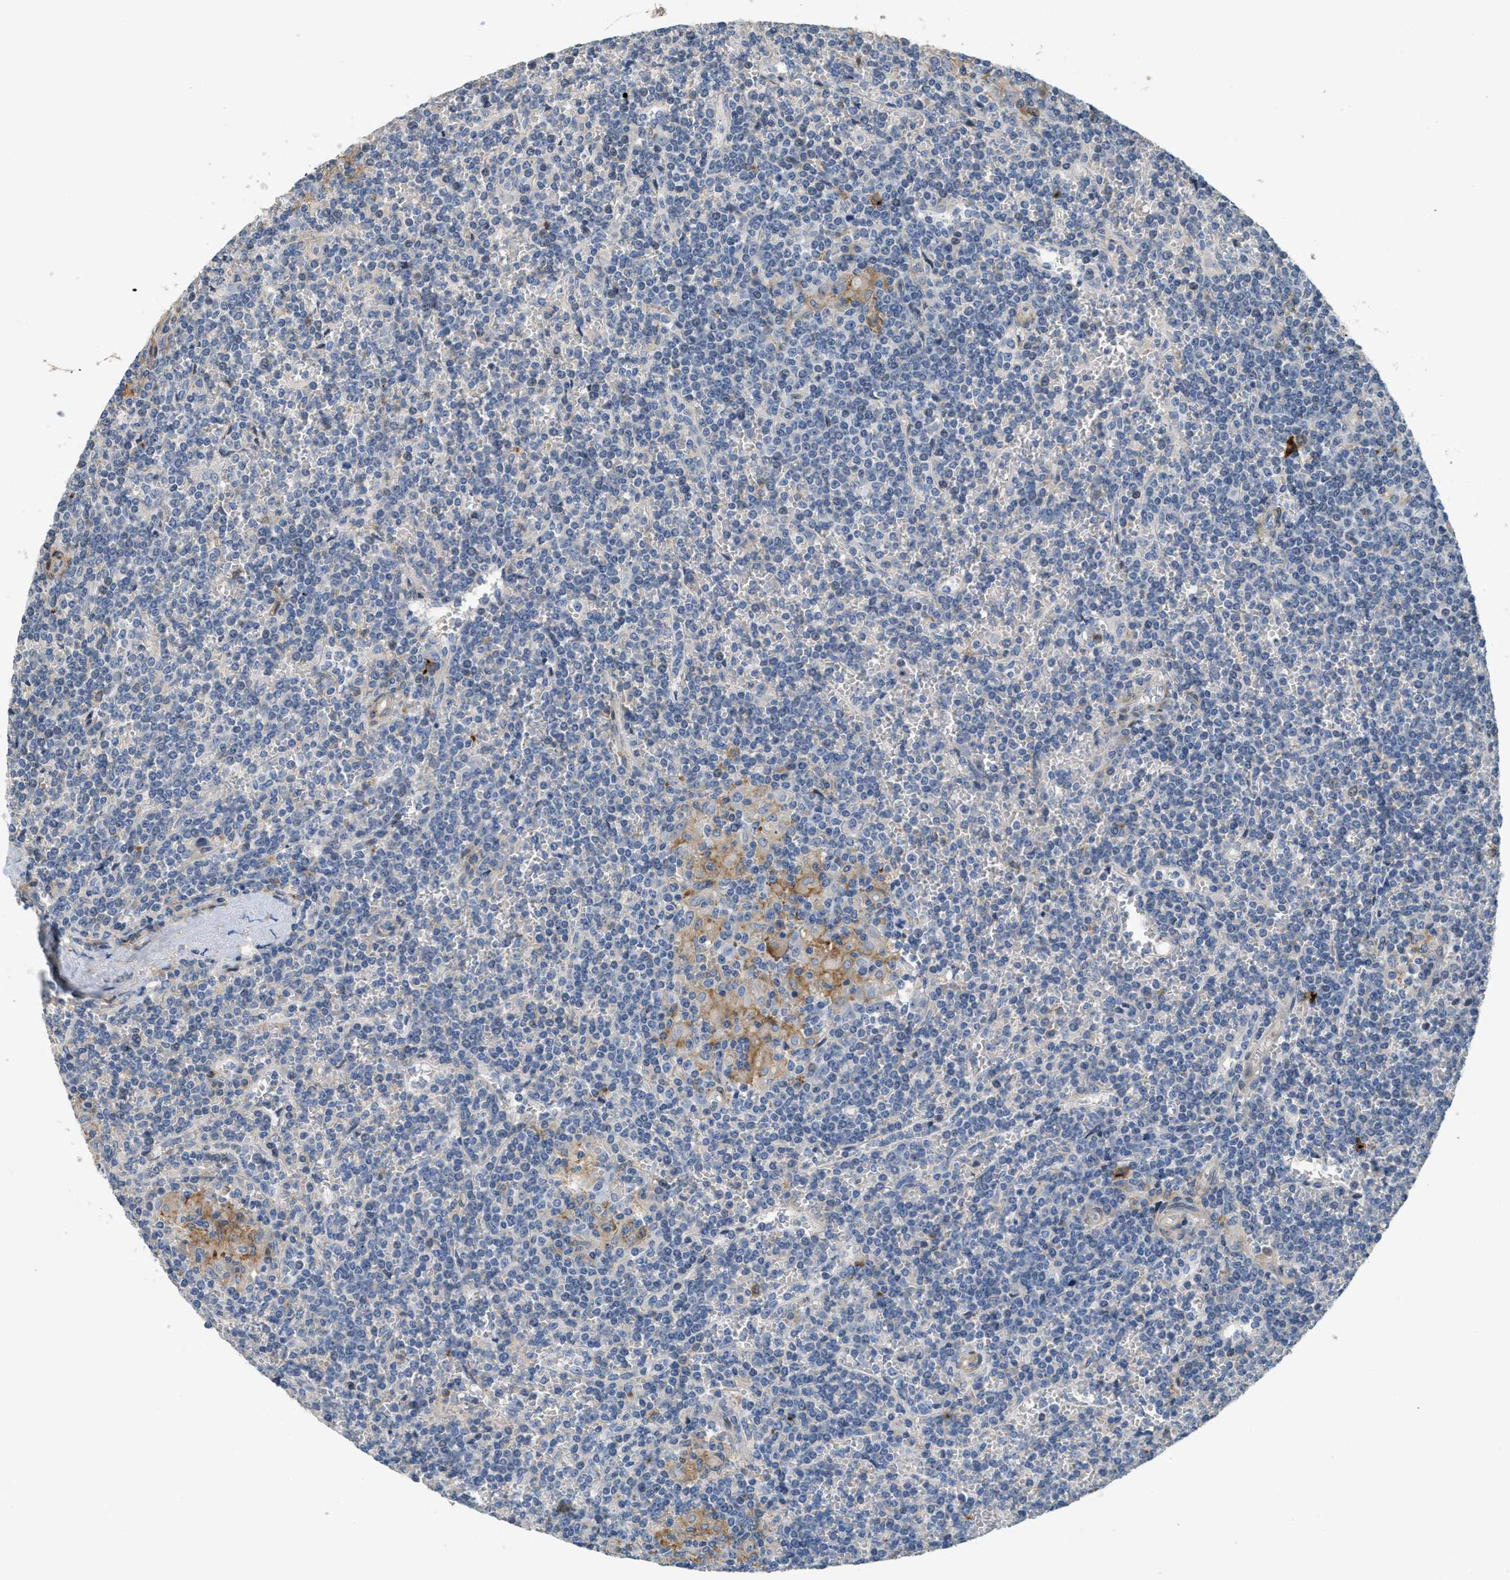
{"staining": {"intensity": "negative", "quantity": "none", "location": "none"}, "tissue": "lymphoma", "cell_type": "Tumor cells", "image_type": "cancer", "snomed": [{"axis": "morphology", "description": "Malignant lymphoma, non-Hodgkin's type, Low grade"}, {"axis": "topography", "description": "Spleen"}], "caption": "Tumor cells show no significant protein expression in low-grade malignant lymphoma, non-Hodgkin's type.", "gene": "ADCY5", "patient": {"sex": "female", "age": 19}}